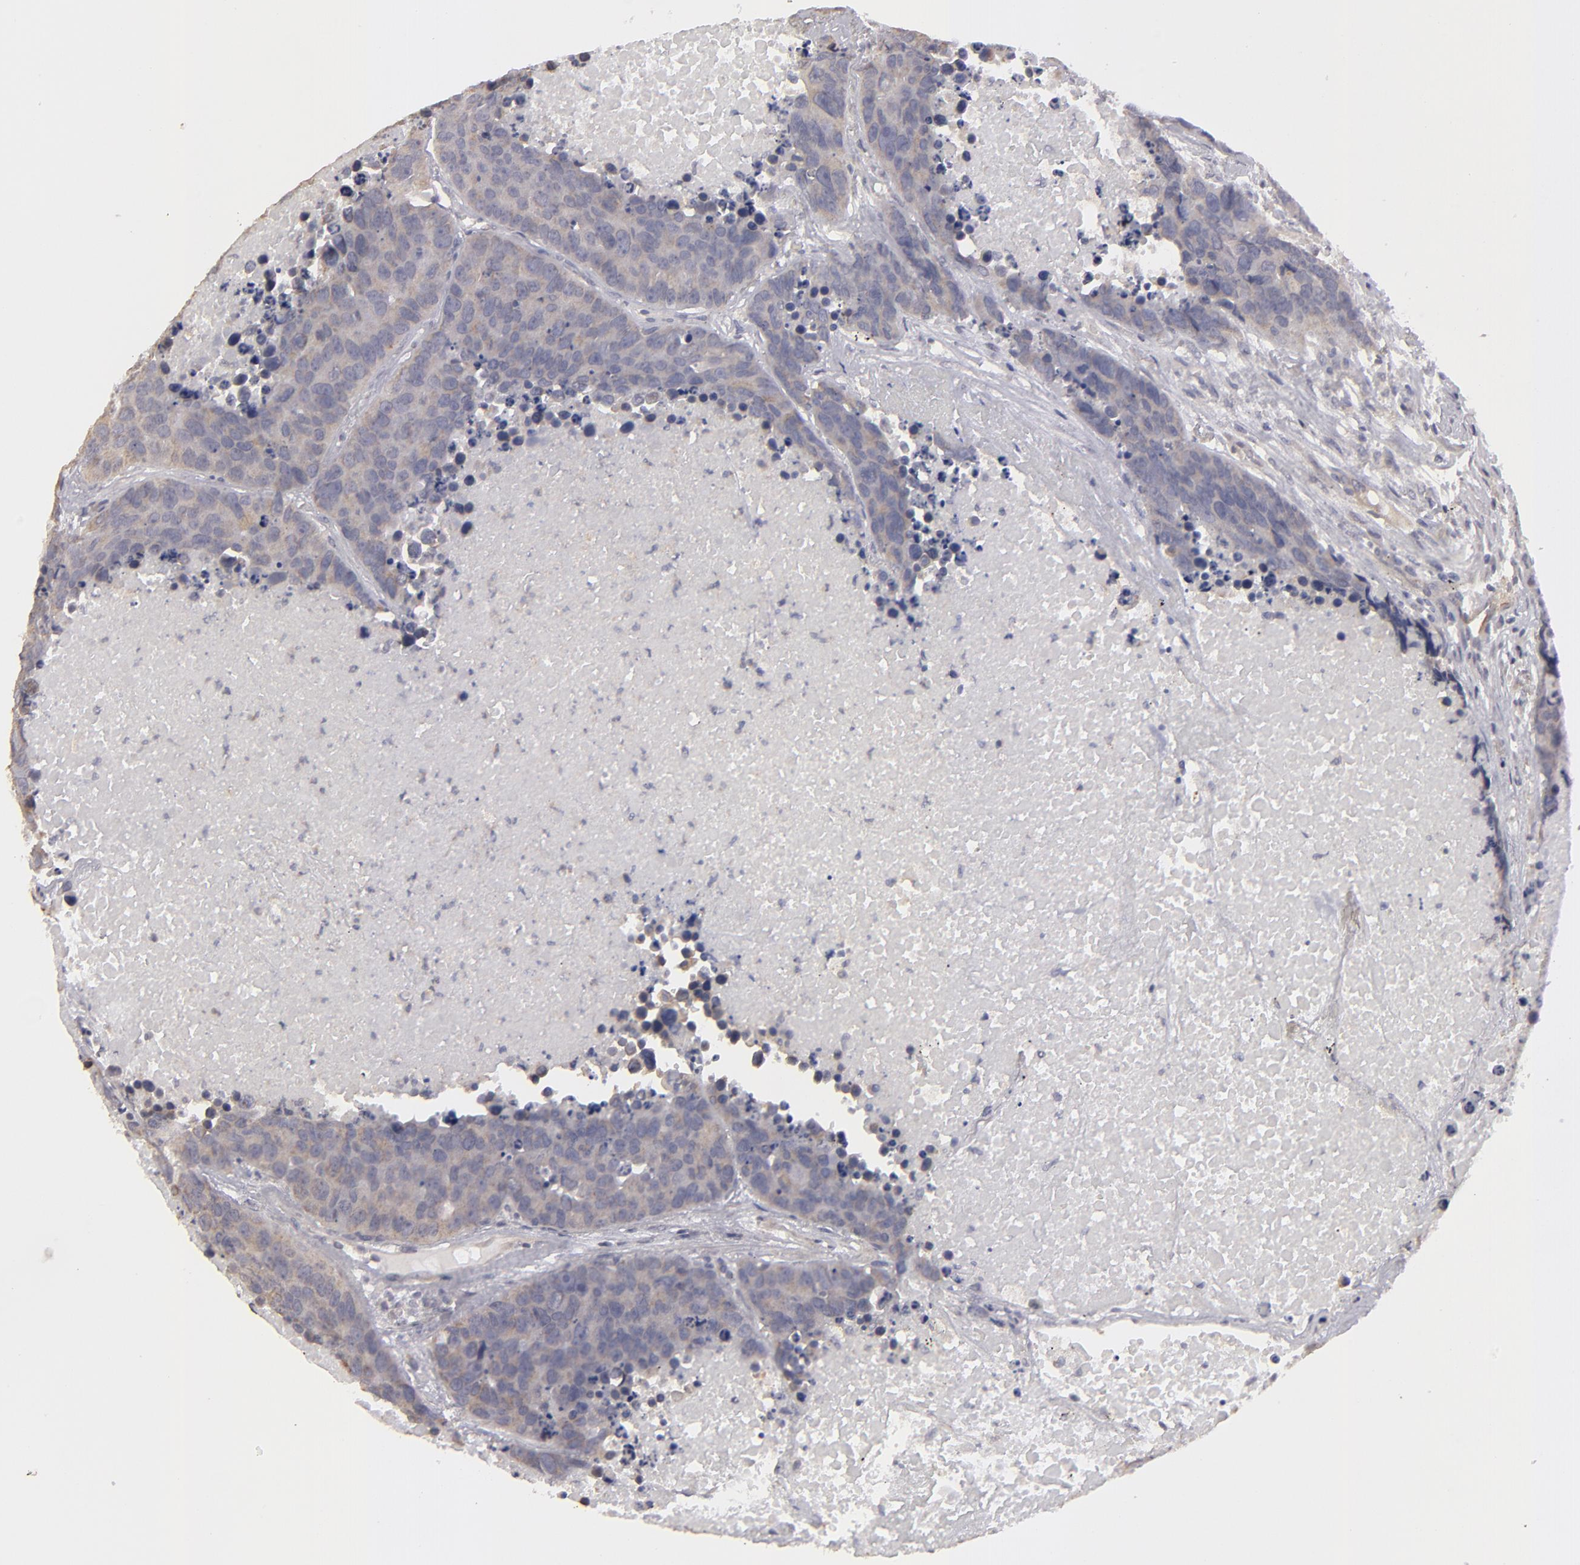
{"staining": {"intensity": "weak", "quantity": ">75%", "location": "cytoplasmic/membranous"}, "tissue": "carcinoid", "cell_type": "Tumor cells", "image_type": "cancer", "snomed": [{"axis": "morphology", "description": "Carcinoid, malignant, NOS"}, {"axis": "topography", "description": "Lung"}], "caption": "DAB immunohistochemical staining of human carcinoid displays weak cytoplasmic/membranous protein staining in about >75% of tumor cells. The protein is shown in brown color, while the nuclei are stained blue.", "gene": "ZNF175", "patient": {"sex": "male", "age": 60}}